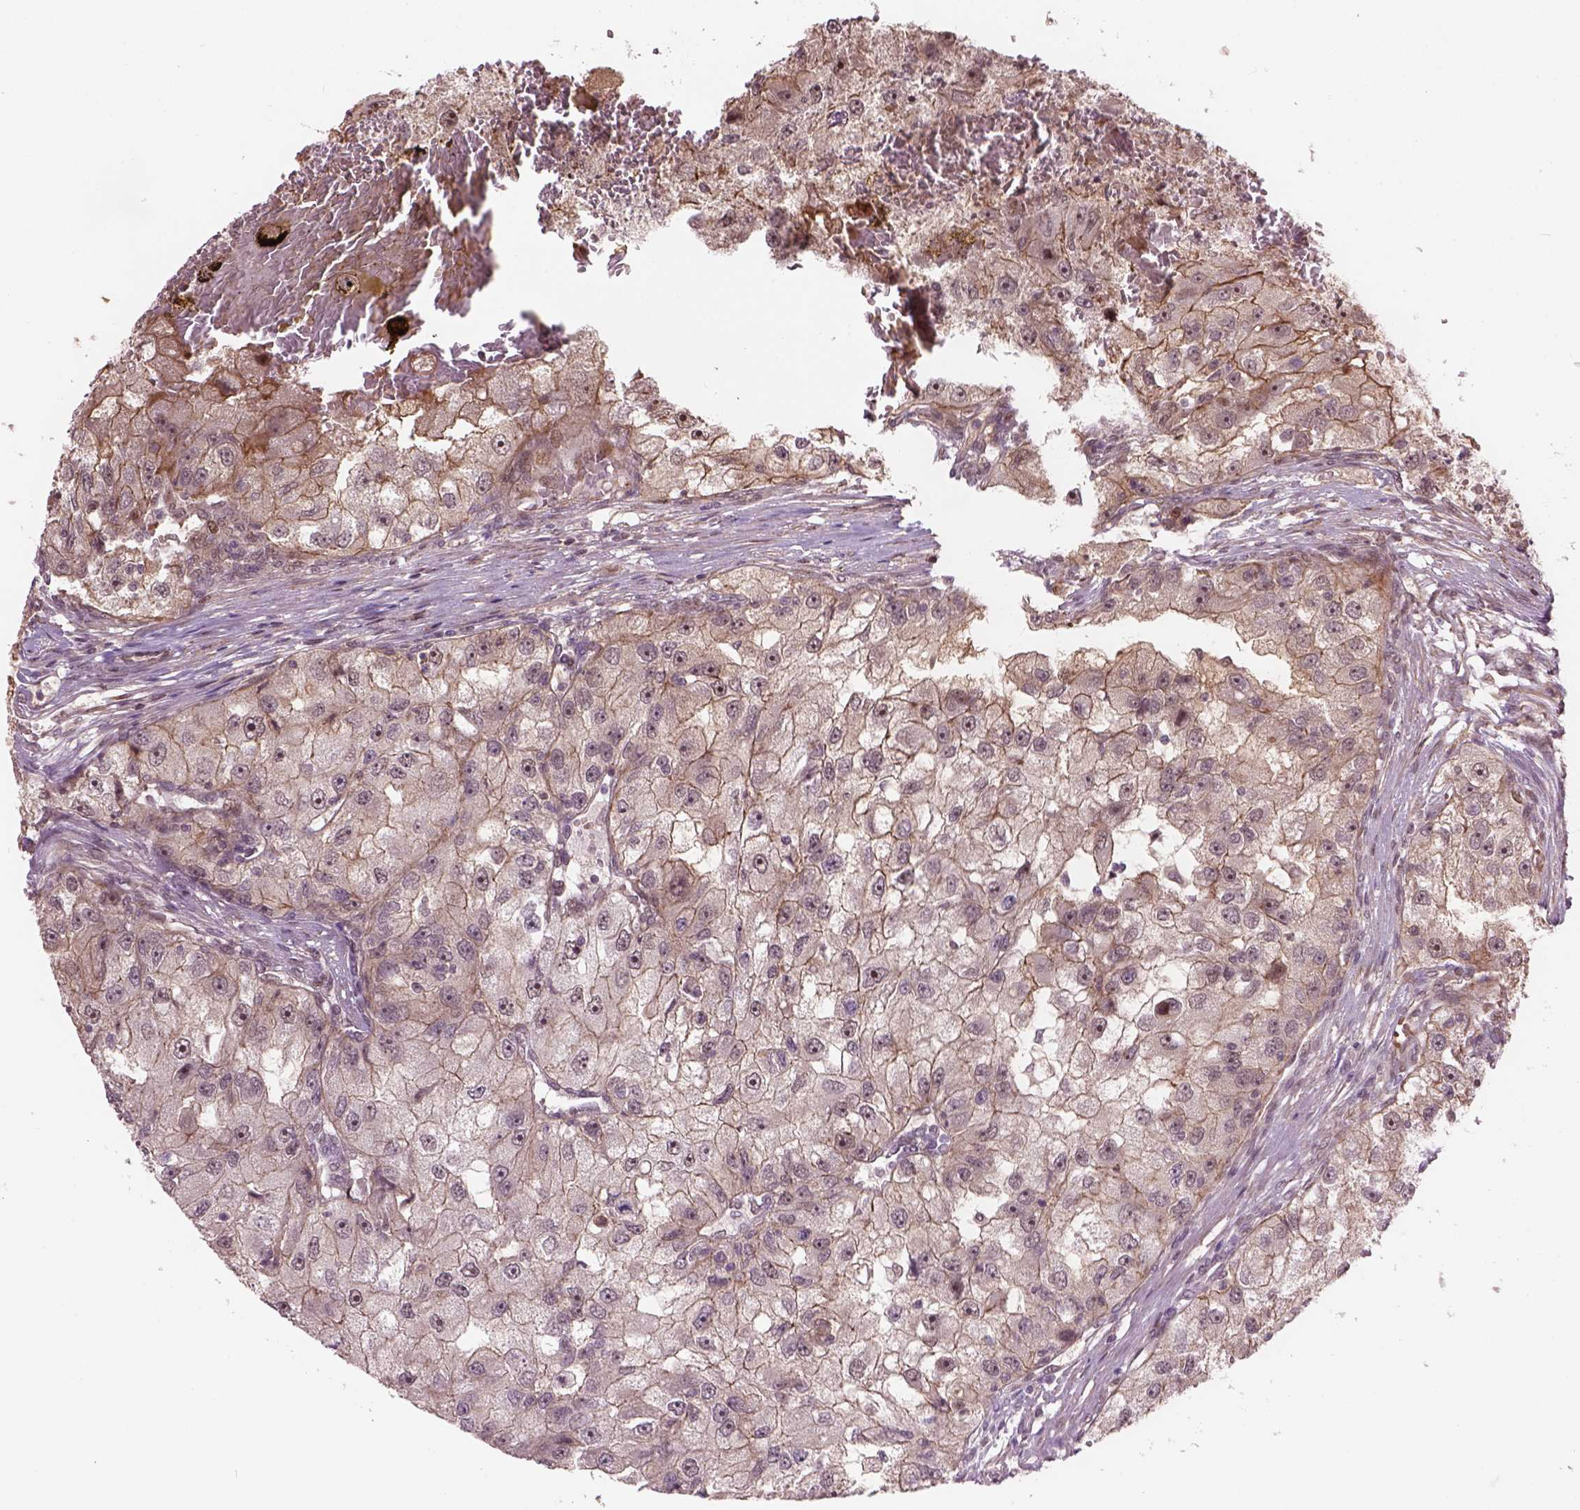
{"staining": {"intensity": "weak", "quantity": ">75%", "location": "cytoplasmic/membranous,nuclear"}, "tissue": "renal cancer", "cell_type": "Tumor cells", "image_type": "cancer", "snomed": [{"axis": "morphology", "description": "Adenocarcinoma, NOS"}, {"axis": "topography", "description": "Kidney"}], "caption": "Protein expression analysis of renal adenocarcinoma shows weak cytoplasmic/membranous and nuclear positivity in about >75% of tumor cells.", "gene": "PSMD11", "patient": {"sex": "male", "age": 63}}